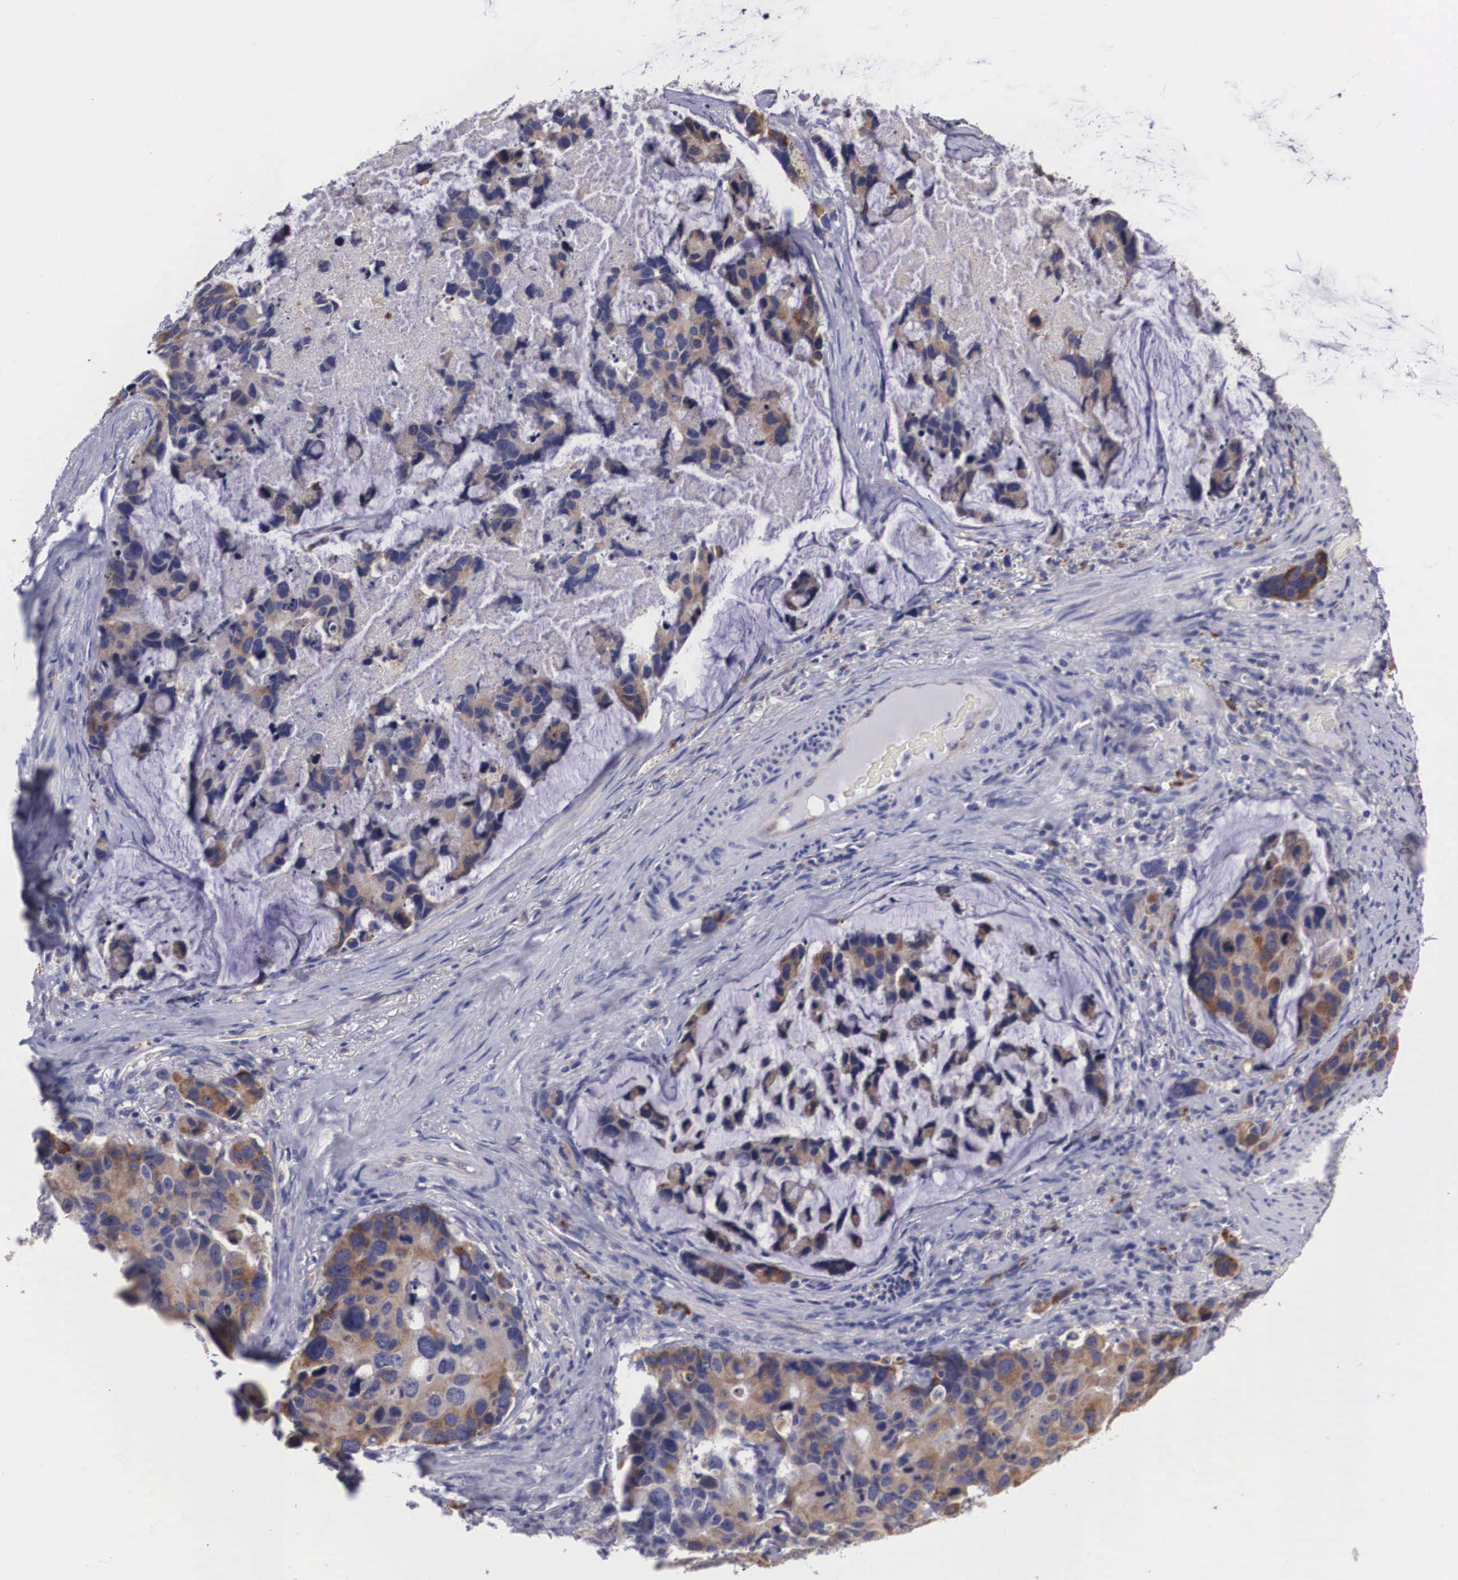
{"staining": {"intensity": "moderate", "quantity": ">75%", "location": "cytoplasmic/membranous"}, "tissue": "stomach cancer", "cell_type": "Tumor cells", "image_type": "cancer", "snomed": [{"axis": "morphology", "description": "Adenocarcinoma, NOS"}, {"axis": "topography", "description": "Stomach, upper"}], "caption": "This is a photomicrograph of IHC staining of stomach adenocarcinoma, which shows moderate positivity in the cytoplasmic/membranous of tumor cells.", "gene": "CRELD2", "patient": {"sex": "male", "age": 71}}